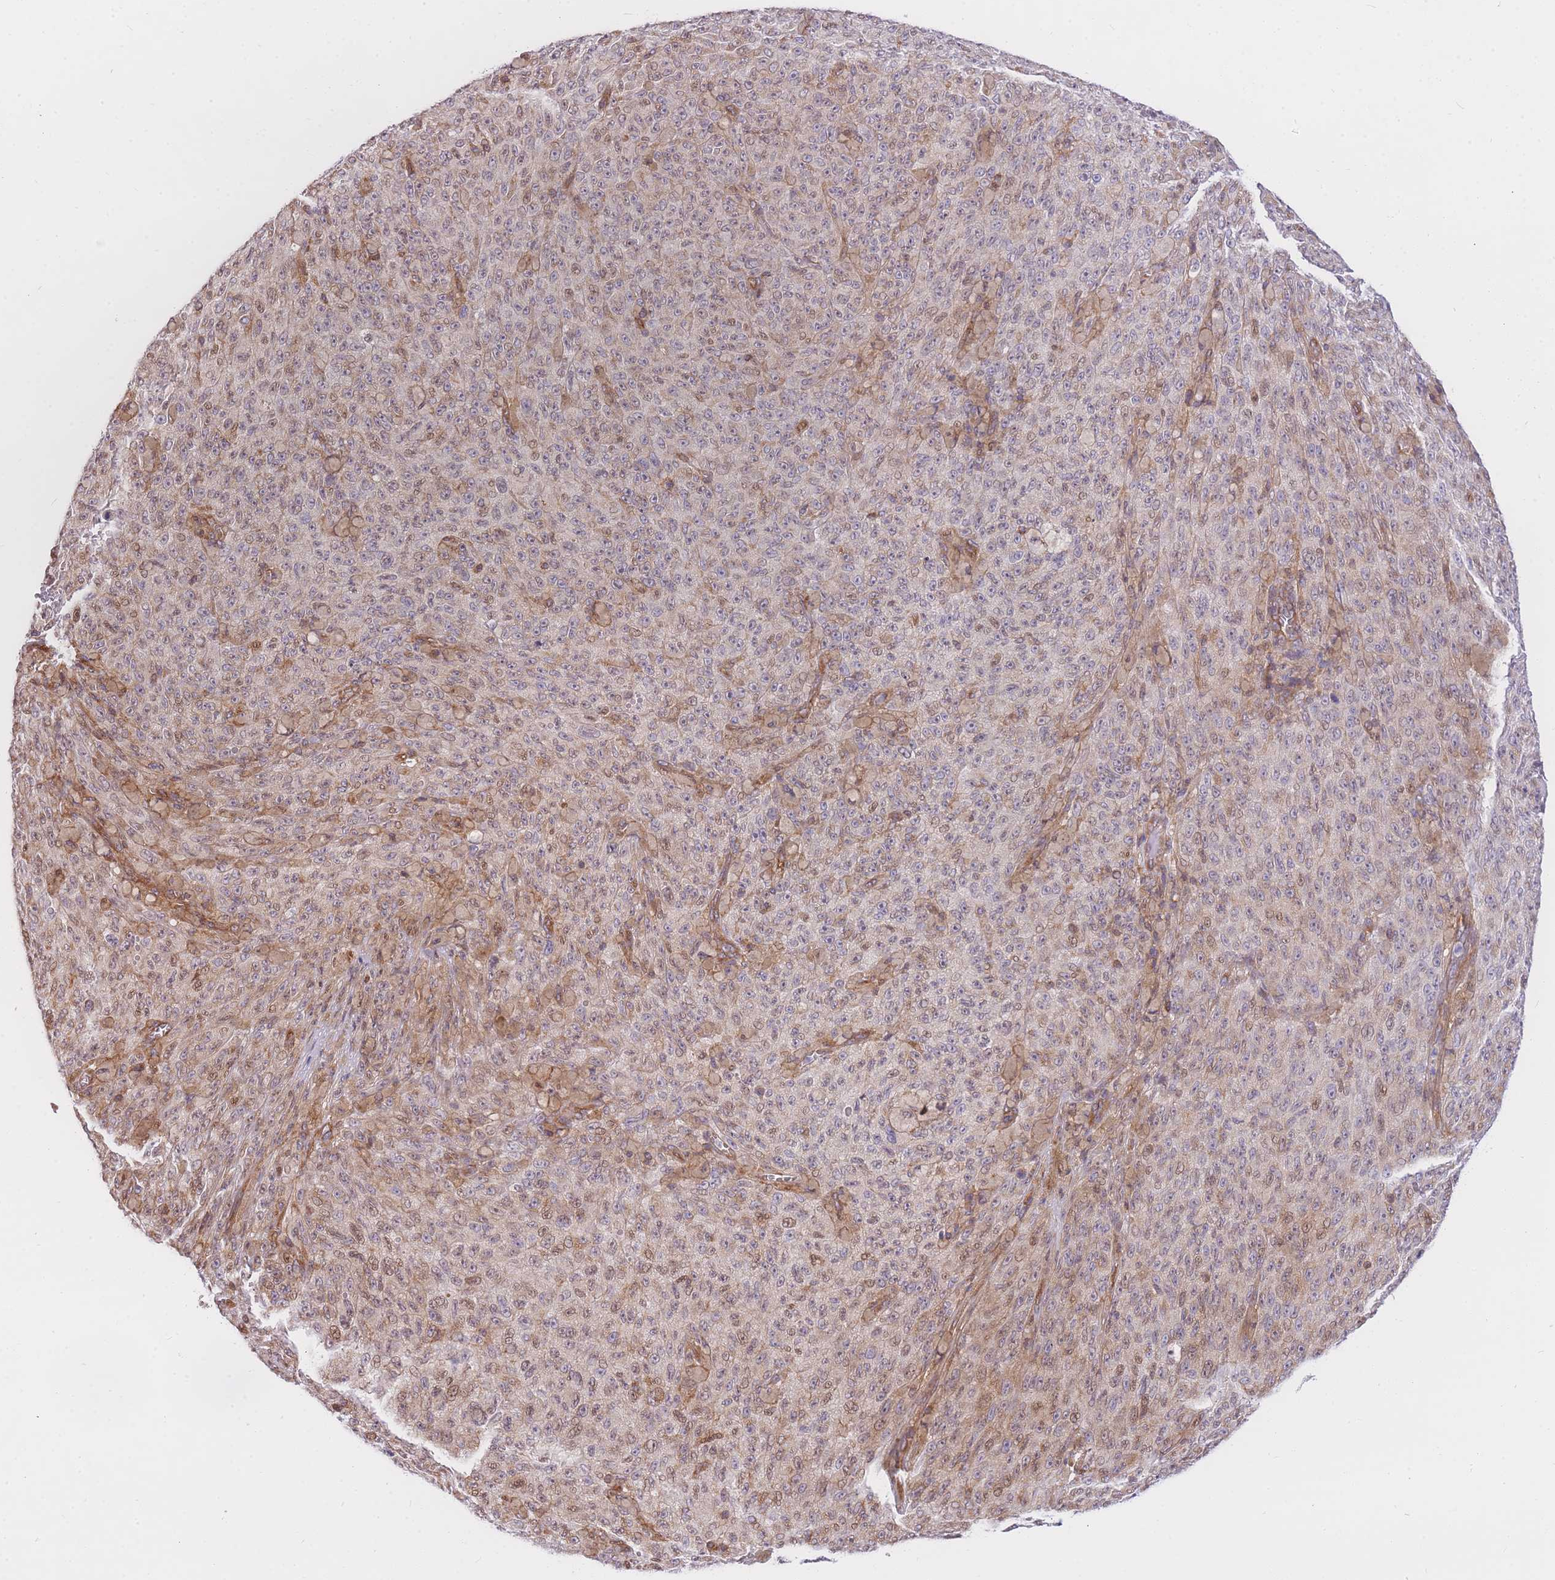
{"staining": {"intensity": "weak", "quantity": "25%-75%", "location": "cytoplasmic/membranous,nuclear"}, "tissue": "melanoma", "cell_type": "Tumor cells", "image_type": "cancer", "snomed": [{"axis": "morphology", "description": "Malignant melanoma, NOS"}, {"axis": "topography", "description": "Skin"}], "caption": "High-power microscopy captured an IHC histopathology image of melanoma, revealing weak cytoplasmic/membranous and nuclear expression in approximately 25%-75% of tumor cells.", "gene": "S100PBP", "patient": {"sex": "female", "age": 82}}